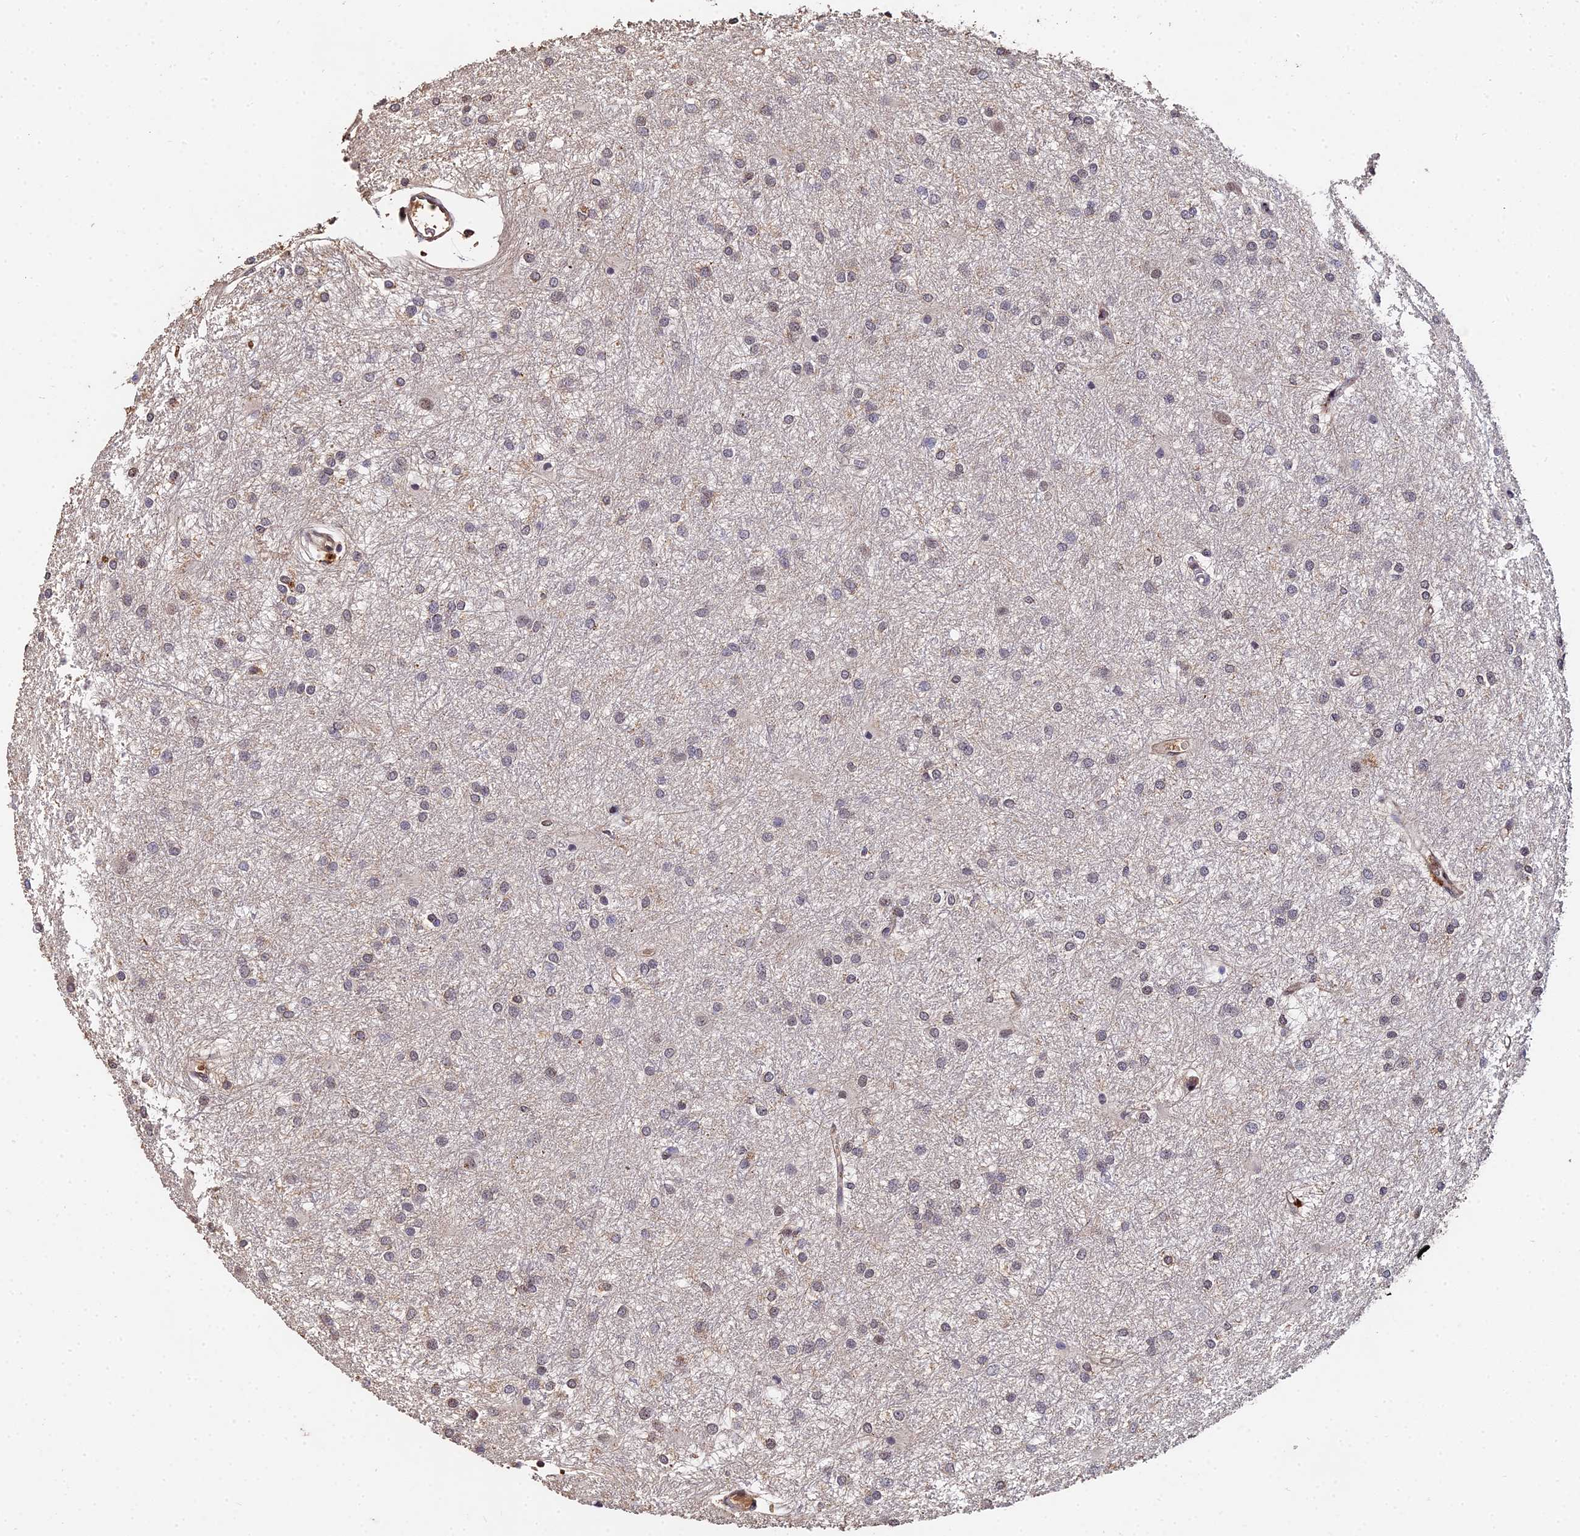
{"staining": {"intensity": "weak", "quantity": "25%-75%", "location": "cytoplasmic/membranous,nuclear"}, "tissue": "glioma", "cell_type": "Tumor cells", "image_type": "cancer", "snomed": [{"axis": "morphology", "description": "Glioma, malignant, High grade"}, {"axis": "topography", "description": "Brain"}], "caption": "Immunohistochemistry (IHC) of glioma shows low levels of weak cytoplasmic/membranous and nuclear positivity in approximately 25%-75% of tumor cells. (DAB (3,3'-diaminobenzidine) = brown stain, brightfield microscopy at high magnification).", "gene": "LSM5", "patient": {"sex": "female", "age": 50}}